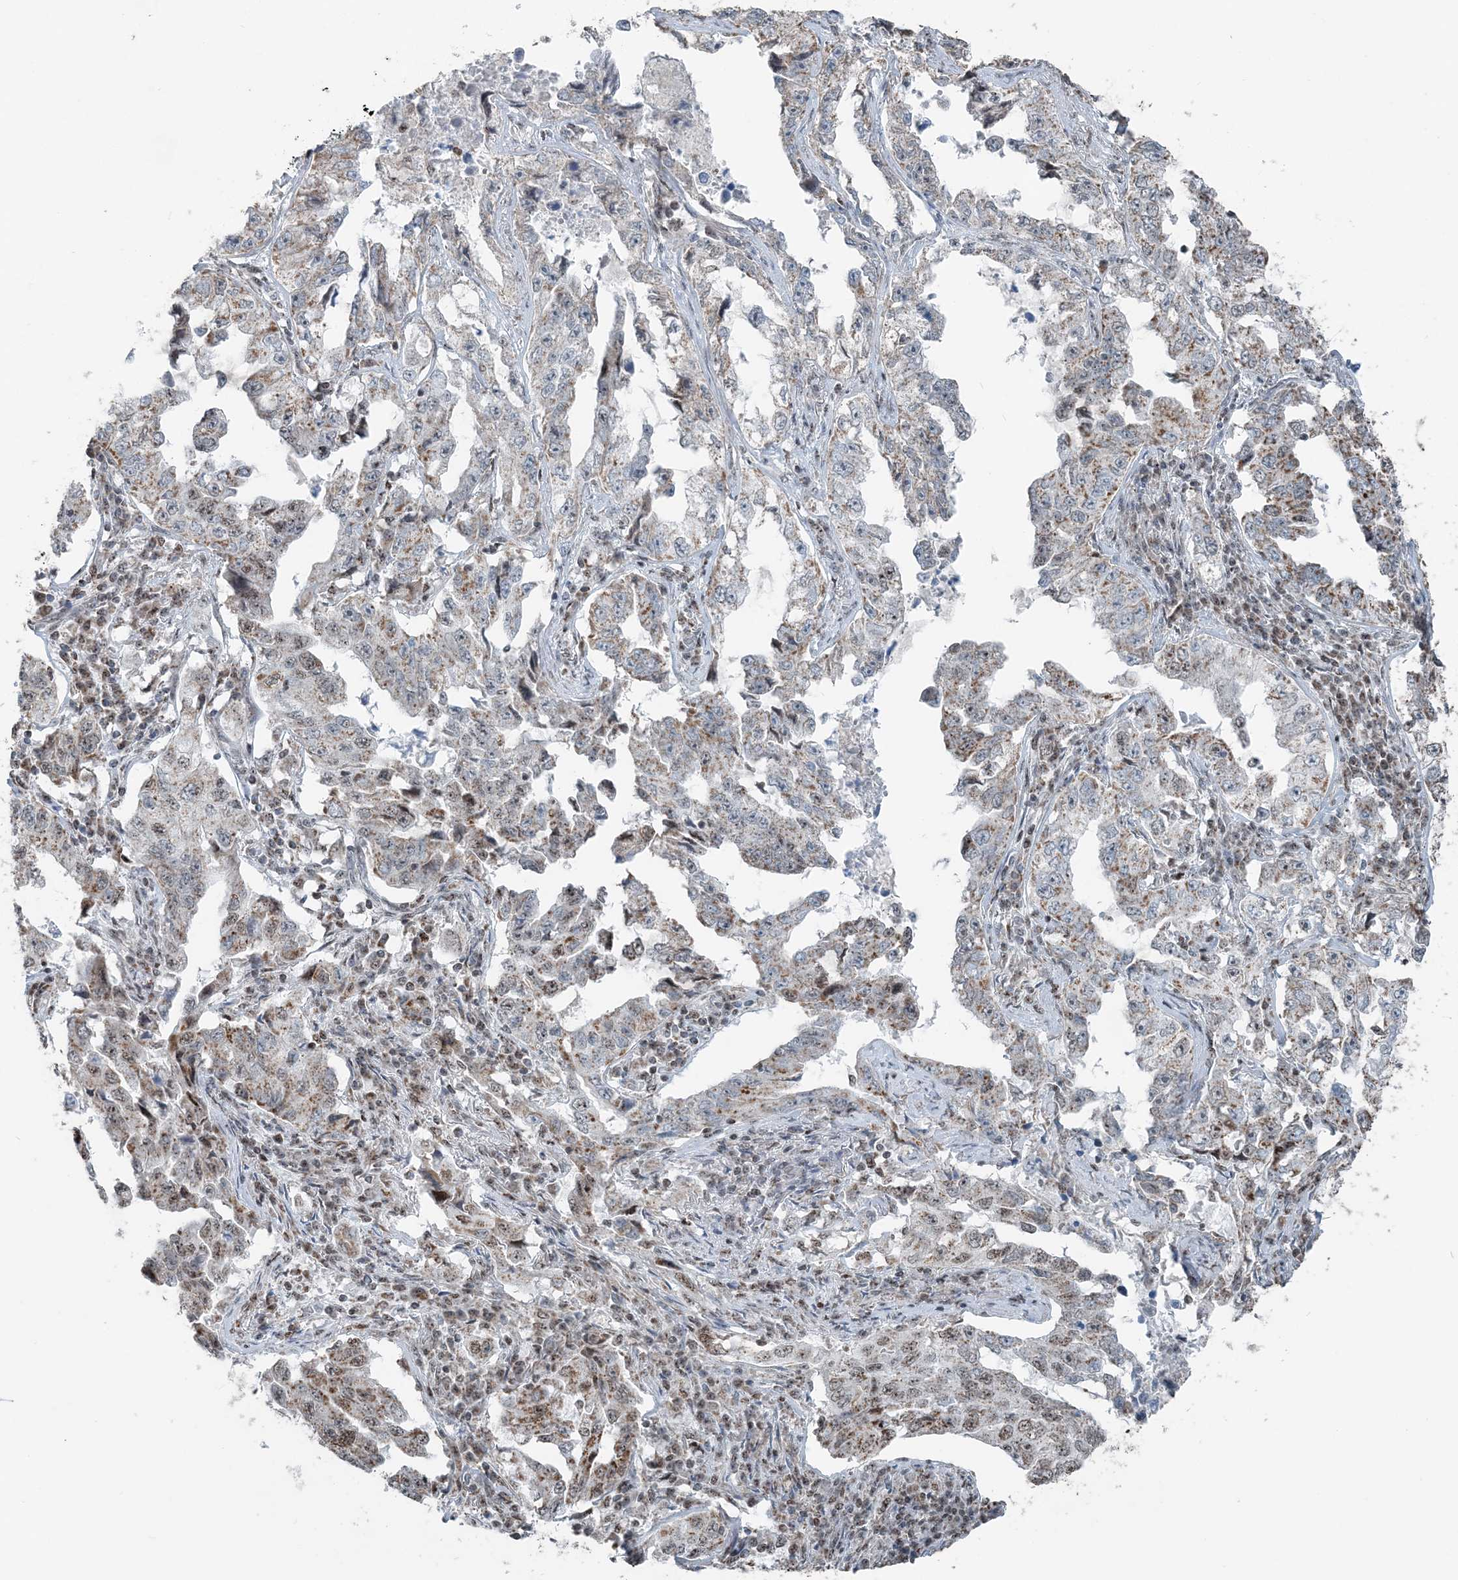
{"staining": {"intensity": "moderate", "quantity": "<25%", "location": "nuclear"}, "tissue": "lung cancer", "cell_type": "Tumor cells", "image_type": "cancer", "snomed": [{"axis": "morphology", "description": "Adenocarcinoma, NOS"}, {"axis": "topography", "description": "Lung"}], "caption": "Immunohistochemistry staining of lung cancer (adenocarcinoma), which shows low levels of moderate nuclear expression in approximately <25% of tumor cells indicating moderate nuclear protein staining. The staining was performed using DAB (3,3'-diaminobenzidine) (brown) for protein detection and nuclei were counterstained in hematoxylin (blue).", "gene": "SUCLG1", "patient": {"sex": "female", "age": 51}}